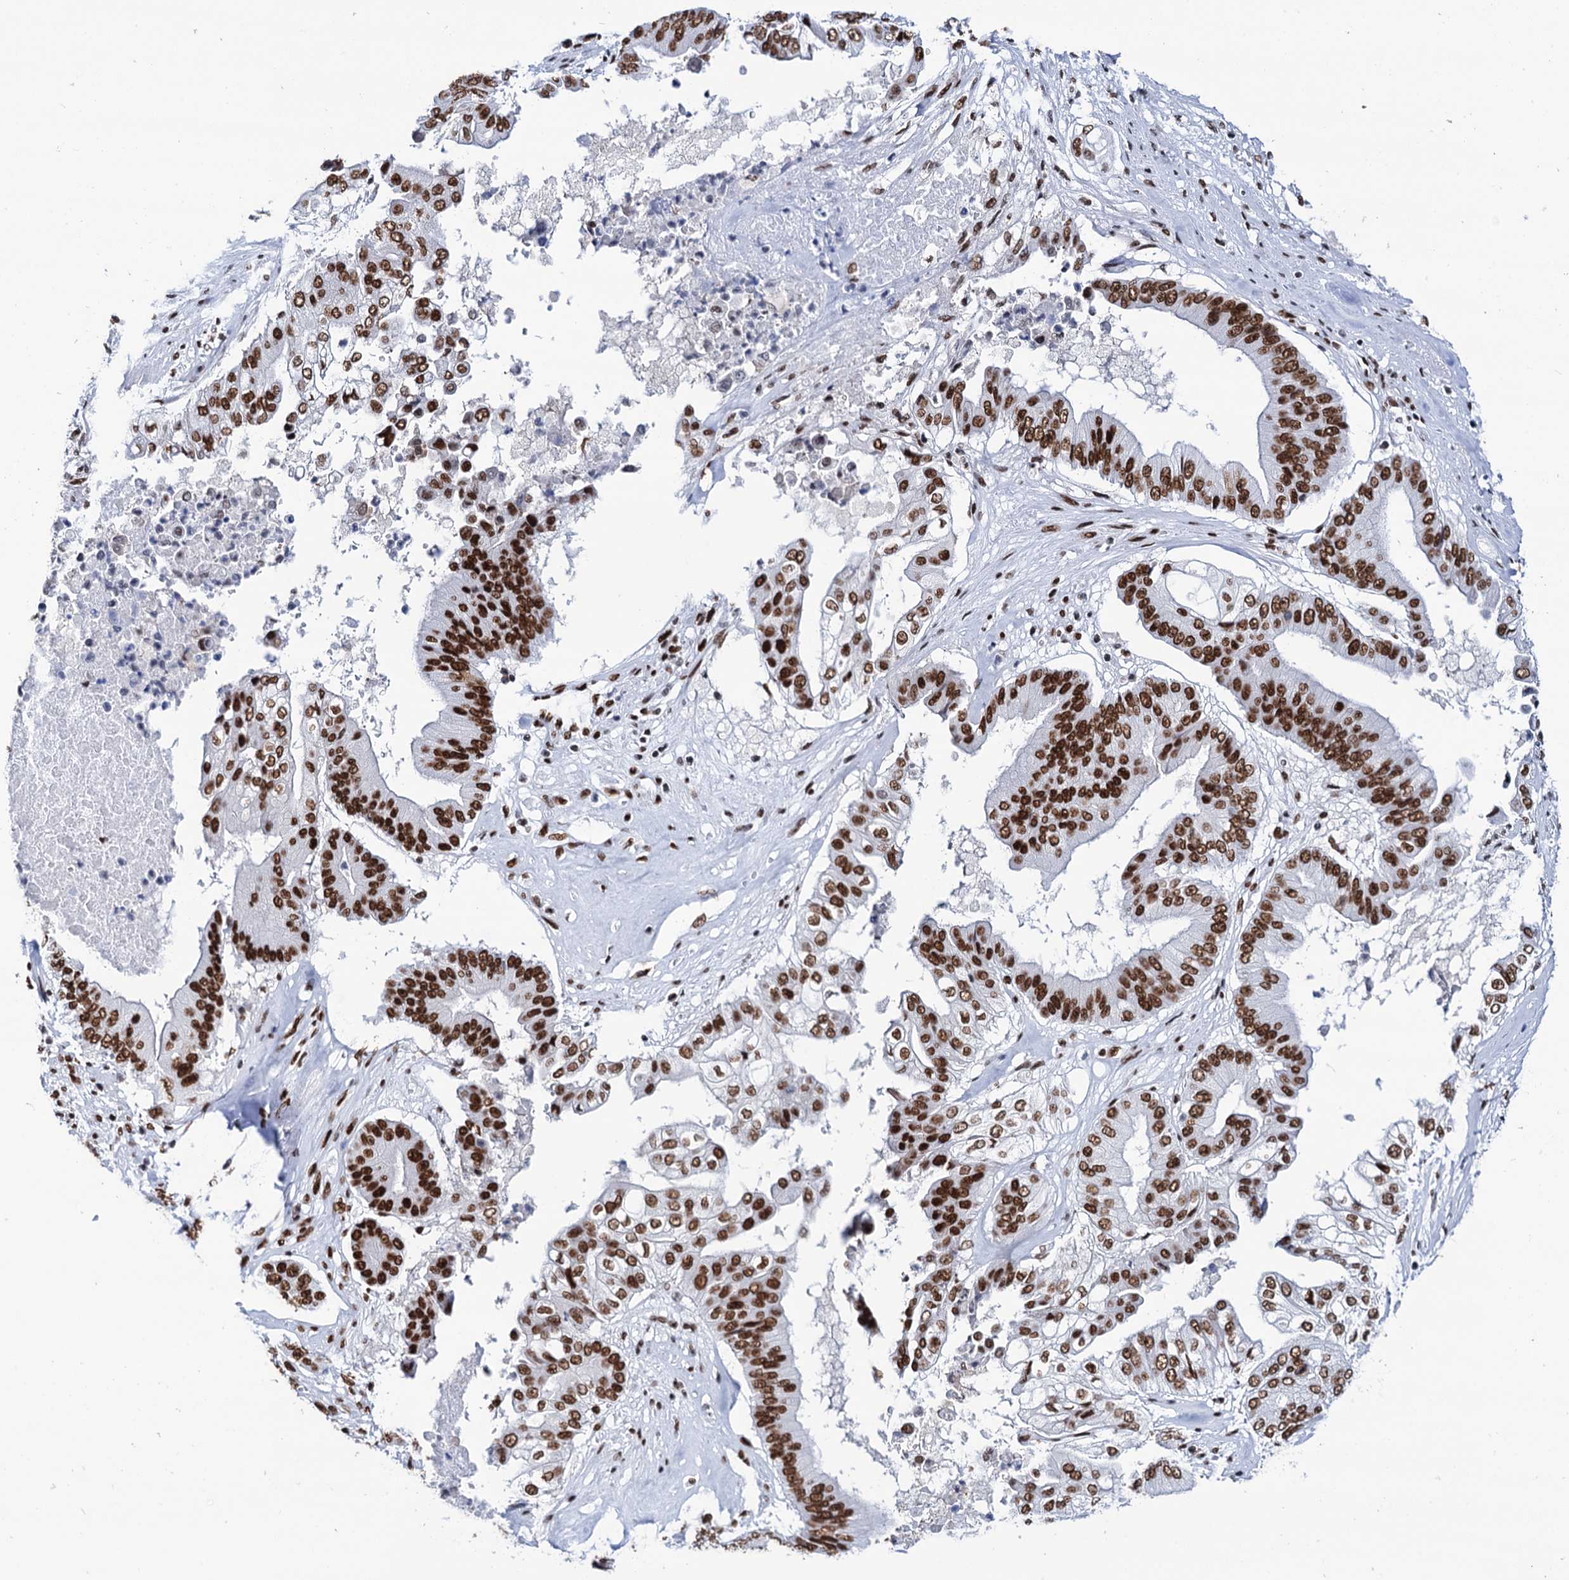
{"staining": {"intensity": "strong", "quantity": ">75%", "location": "nuclear"}, "tissue": "pancreatic cancer", "cell_type": "Tumor cells", "image_type": "cancer", "snomed": [{"axis": "morphology", "description": "Adenocarcinoma, NOS"}, {"axis": "topography", "description": "Pancreas"}], "caption": "Strong nuclear positivity is present in approximately >75% of tumor cells in pancreatic adenocarcinoma. Using DAB (brown) and hematoxylin (blue) stains, captured at high magnification using brightfield microscopy.", "gene": "MATR3", "patient": {"sex": "female", "age": 77}}